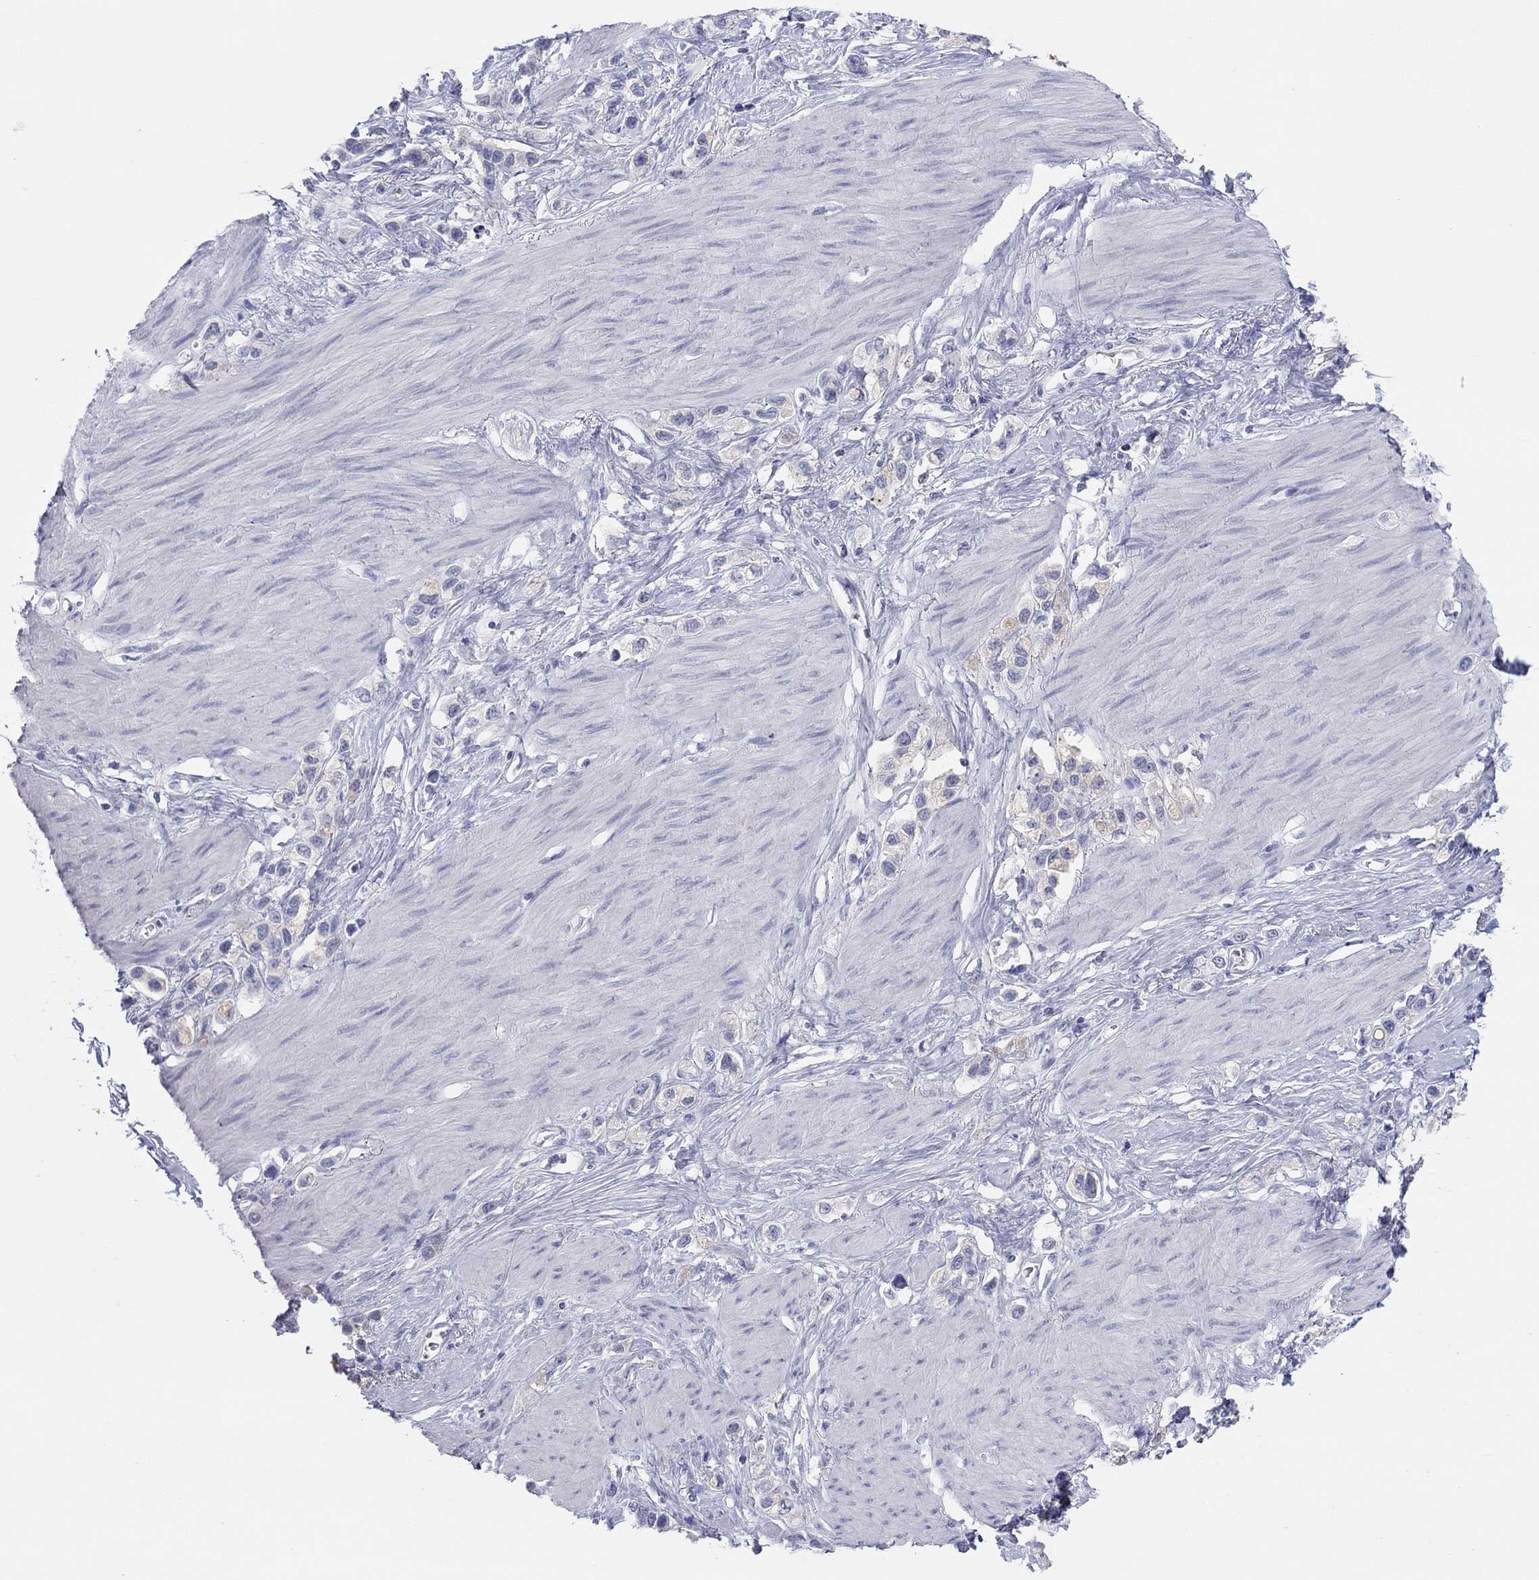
{"staining": {"intensity": "negative", "quantity": "none", "location": "none"}, "tissue": "stomach cancer", "cell_type": "Tumor cells", "image_type": "cancer", "snomed": [{"axis": "morphology", "description": "Normal tissue, NOS"}, {"axis": "morphology", "description": "Adenocarcinoma, NOS"}, {"axis": "morphology", "description": "Adenocarcinoma, High grade"}, {"axis": "topography", "description": "Stomach, upper"}, {"axis": "topography", "description": "Stomach"}], "caption": "Immunohistochemistry (IHC) photomicrograph of human stomach cancer stained for a protein (brown), which shows no staining in tumor cells.", "gene": "CPNE6", "patient": {"sex": "female", "age": 65}}